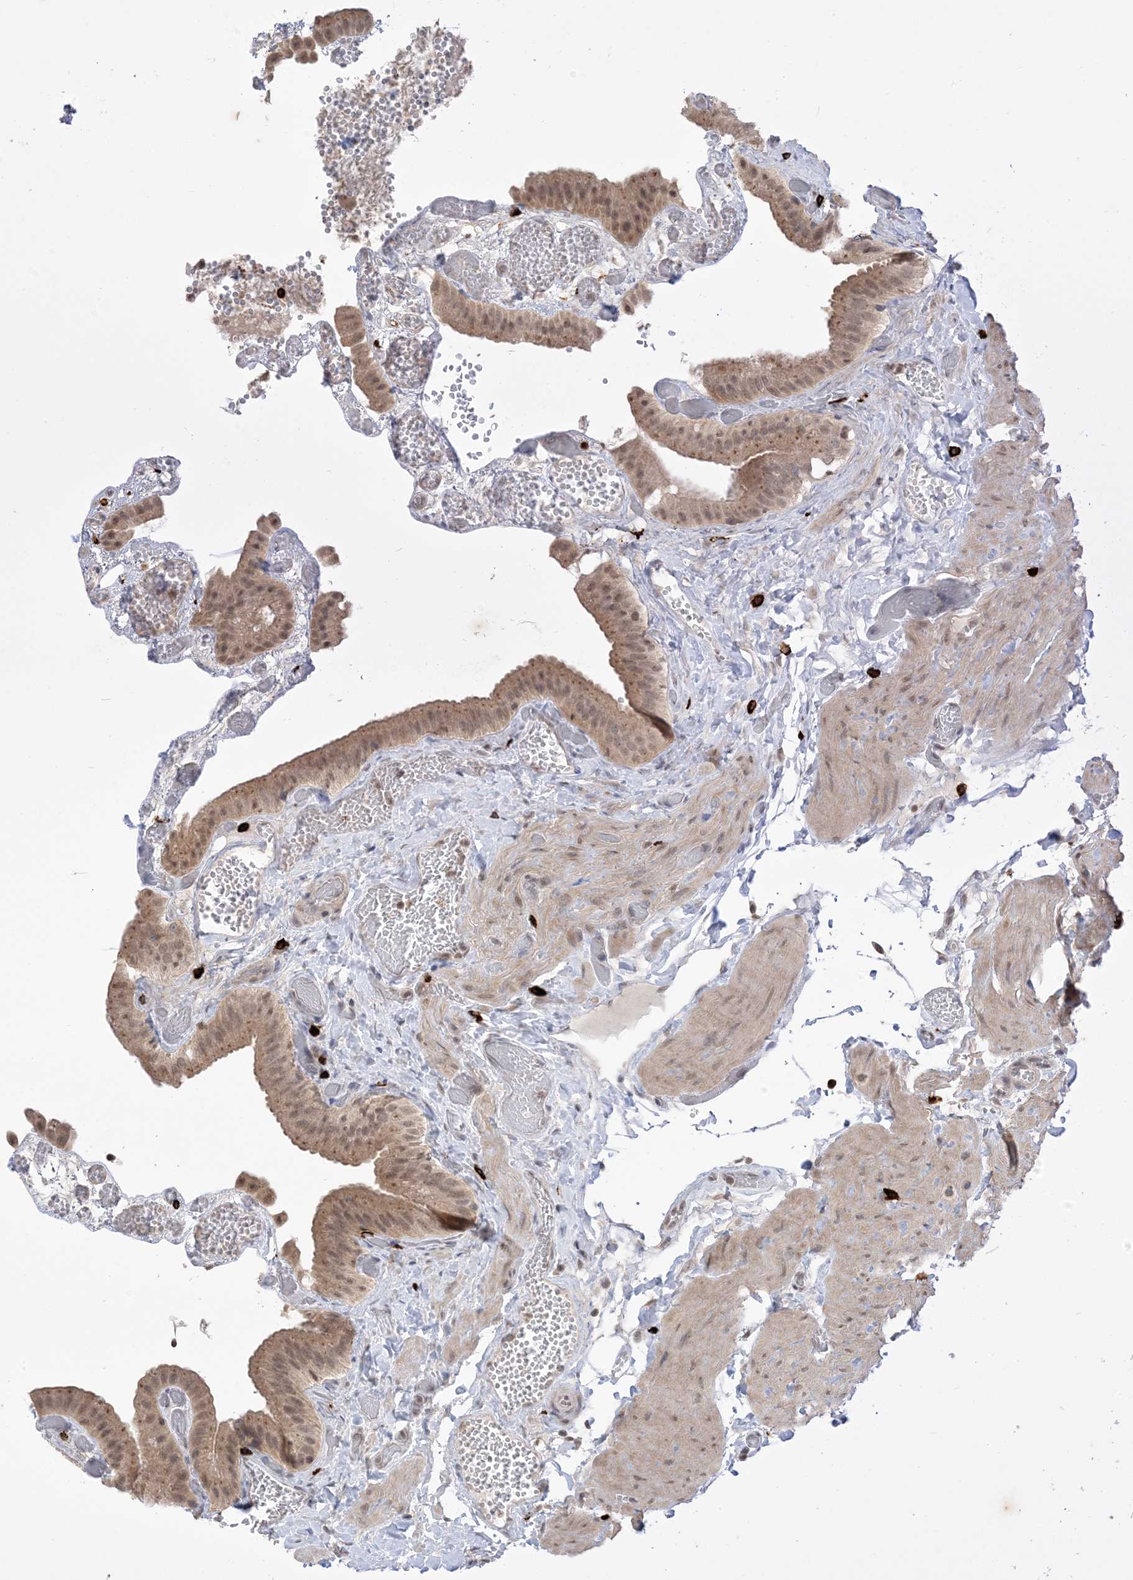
{"staining": {"intensity": "moderate", "quantity": "25%-75%", "location": "cytoplasmic/membranous,nuclear"}, "tissue": "gallbladder", "cell_type": "Glandular cells", "image_type": "normal", "snomed": [{"axis": "morphology", "description": "Normal tissue, NOS"}, {"axis": "topography", "description": "Gallbladder"}], "caption": "Normal gallbladder reveals moderate cytoplasmic/membranous,nuclear positivity in about 25%-75% of glandular cells, visualized by immunohistochemistry.", "gene": "RANBP9", "patient": {"sex": "female", "age": 64}}